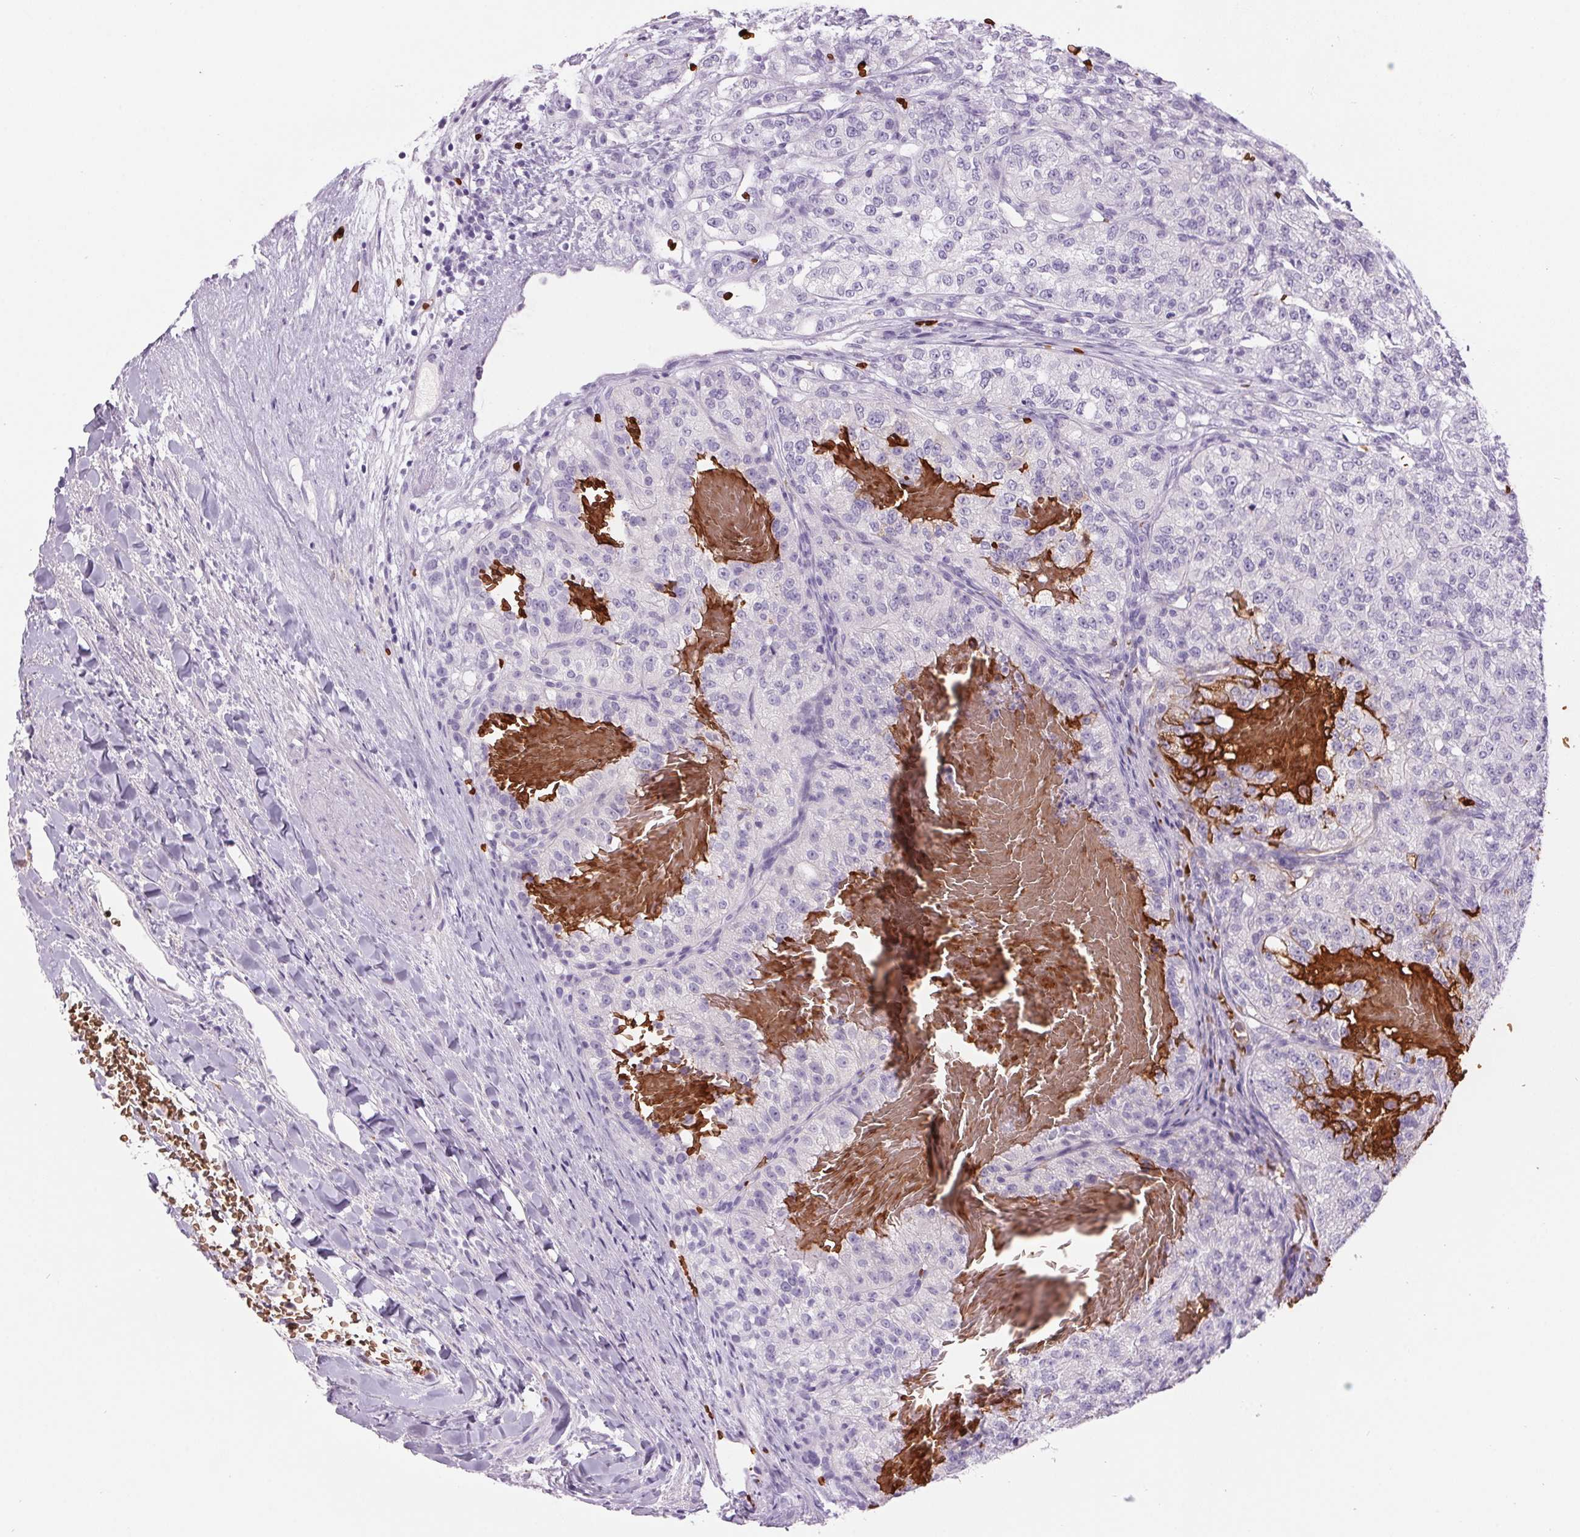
{"staining": {"intensity": "negative", "quantity": "none", "location": "none"}, "tissue": "renal cancer", "cell_type": "Tumor cells", "image_type": "cancer", "snomed": [{"axis": "morphology", "description": "Adenocarcinoma, NOS"}, {"axis": "topography", "description": "Kidney"}], "caption": "The photomicrograph reveals no significant positivity in tumor cells of renal adenocarcinoma. The staining was performed using DAB (3,3'-diaminobenzidine) to visualize the protein expression in brown, while the nuclei were stained in blue with hematoxylin (Magnification: 20x).", "gene": "HBQ1", "patient": {"sex": "female", "age": 63}}